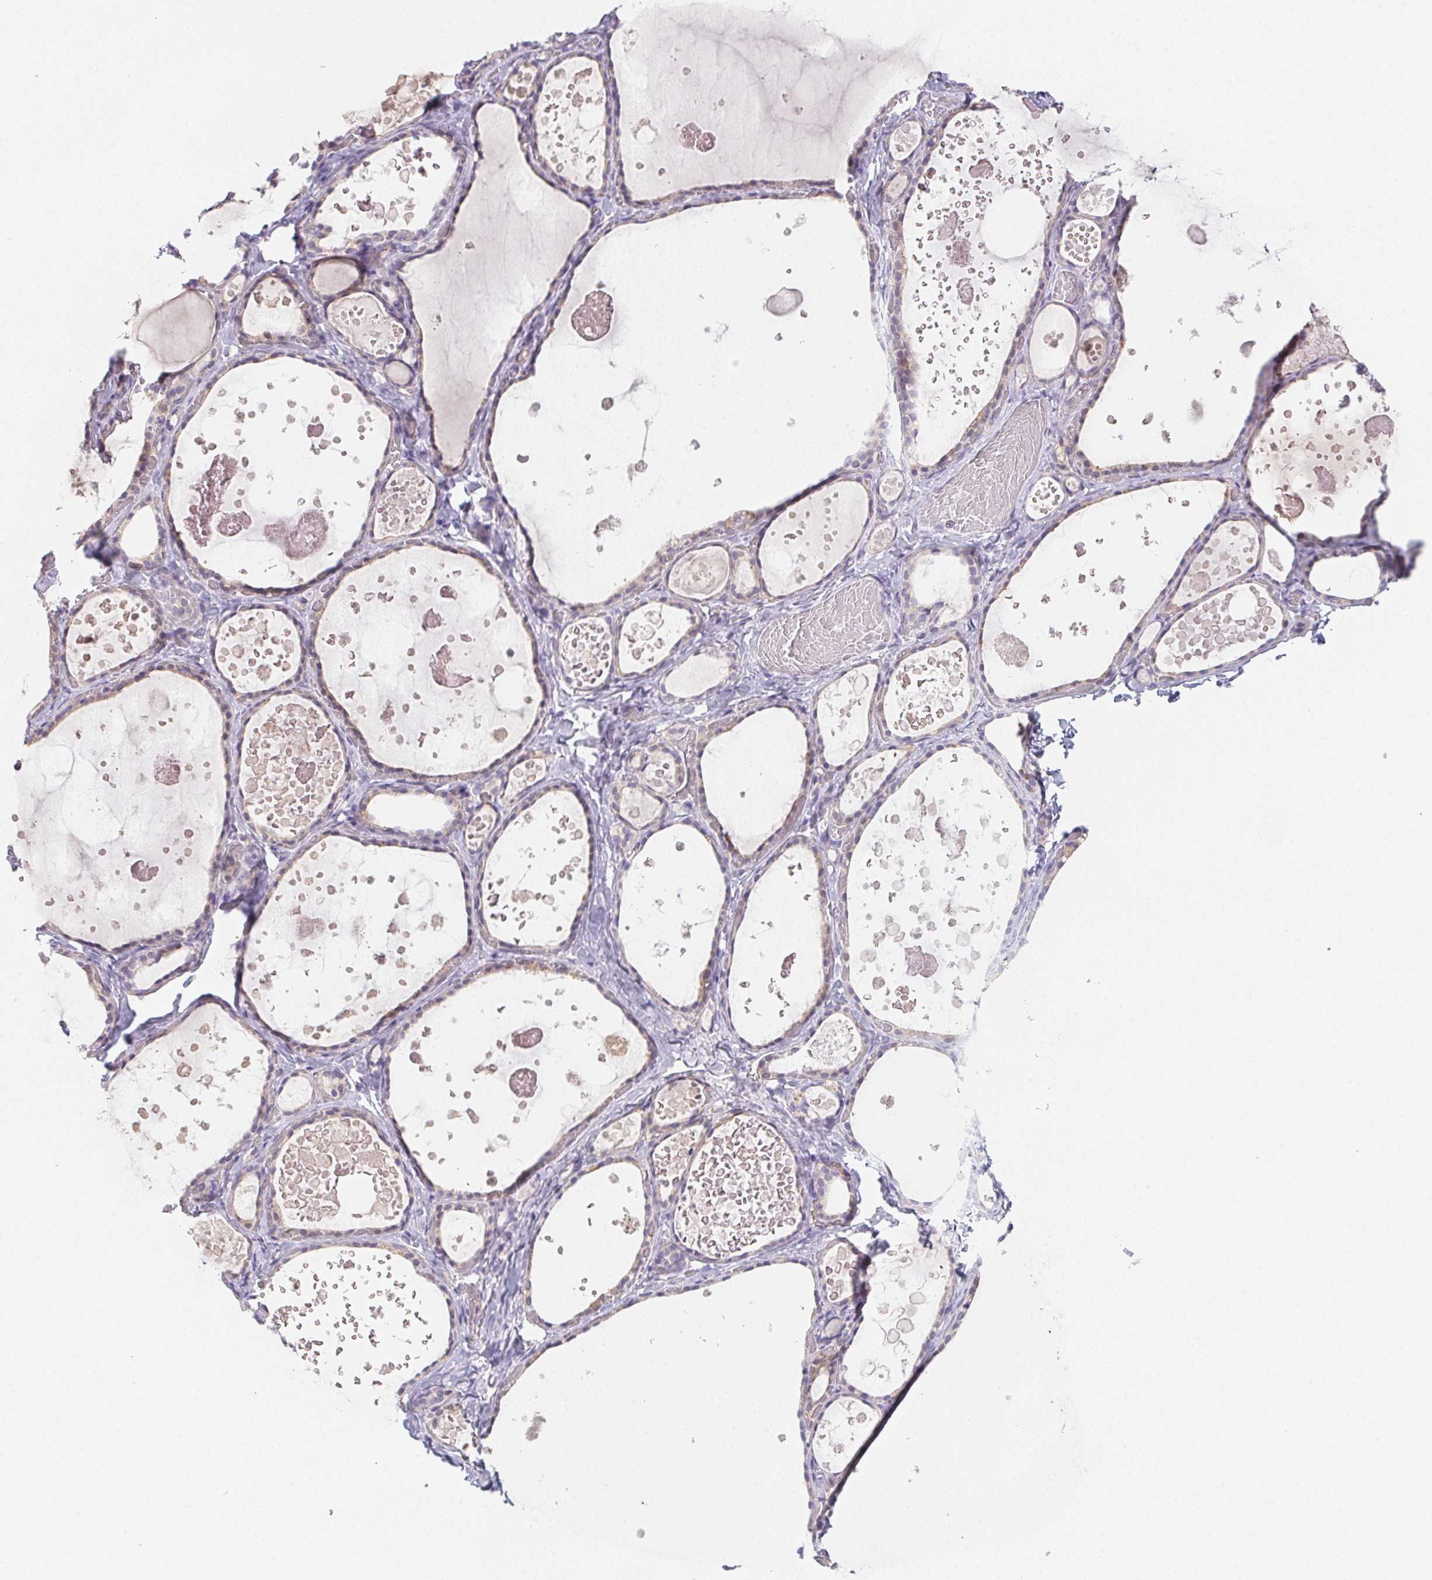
{"staining": {"intensity": "weak", "quantity": "<25%", "location": "cytoplasmic/membranous"}, "tissue": "thyroid gland", "cell_type": "Glandular cells", "image_type": "normal", "snomed": [{"axis": "morphology", "description": "Normal tissue, NOS"}, {"axis": "topography", "description": "Thyroid gland"}], "caption": "The histopathology image demonstrates no staining of glandular cells in normal thyroid gland.", "gene": "ZBBX", "patient": {"sex": "female", "age": 56}}